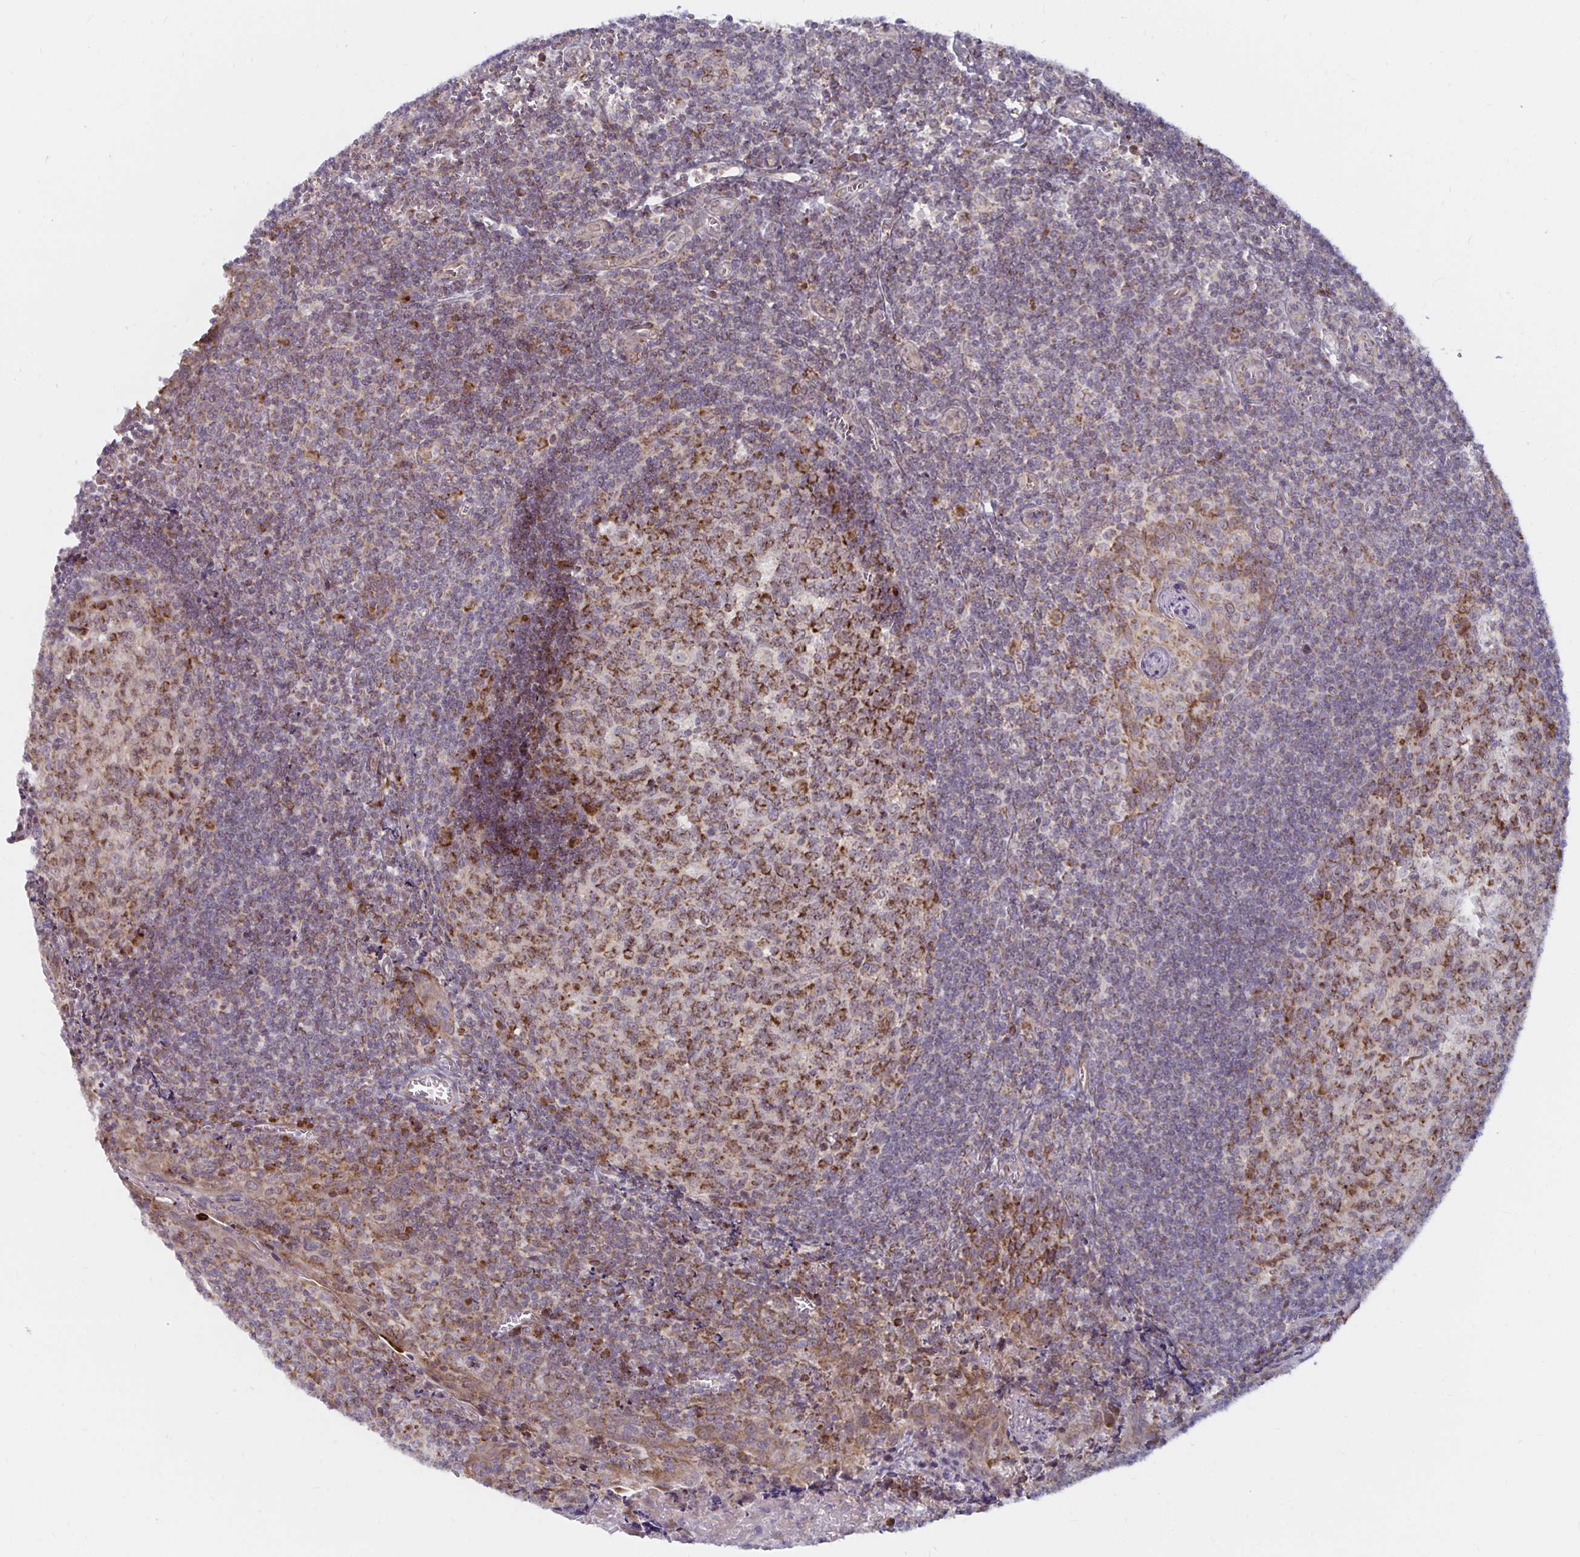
{"staining": {"intensity": "strong", "quantity": "25%-75%", "location": "cytoplasmic/membranous"}, "tissue": "tonsil", "cell_type": "Germinal center cells", "image_type": "normal", "snomed": [{"axis": "morphology", "description": "Normal tissue, NOS"}, {"axis": "morphology", "description": "Inflammation, NOS"}, {"axis": "topography", "description": "Tonsil"}], "caption": "This is a micrograph of IHC staining of benign tonsil, which shows strong staining in the cytoplasmic/membranous of germinal center cells.", "gene": "MRPL28", "patient": {"sex": "female", "age": 31}}